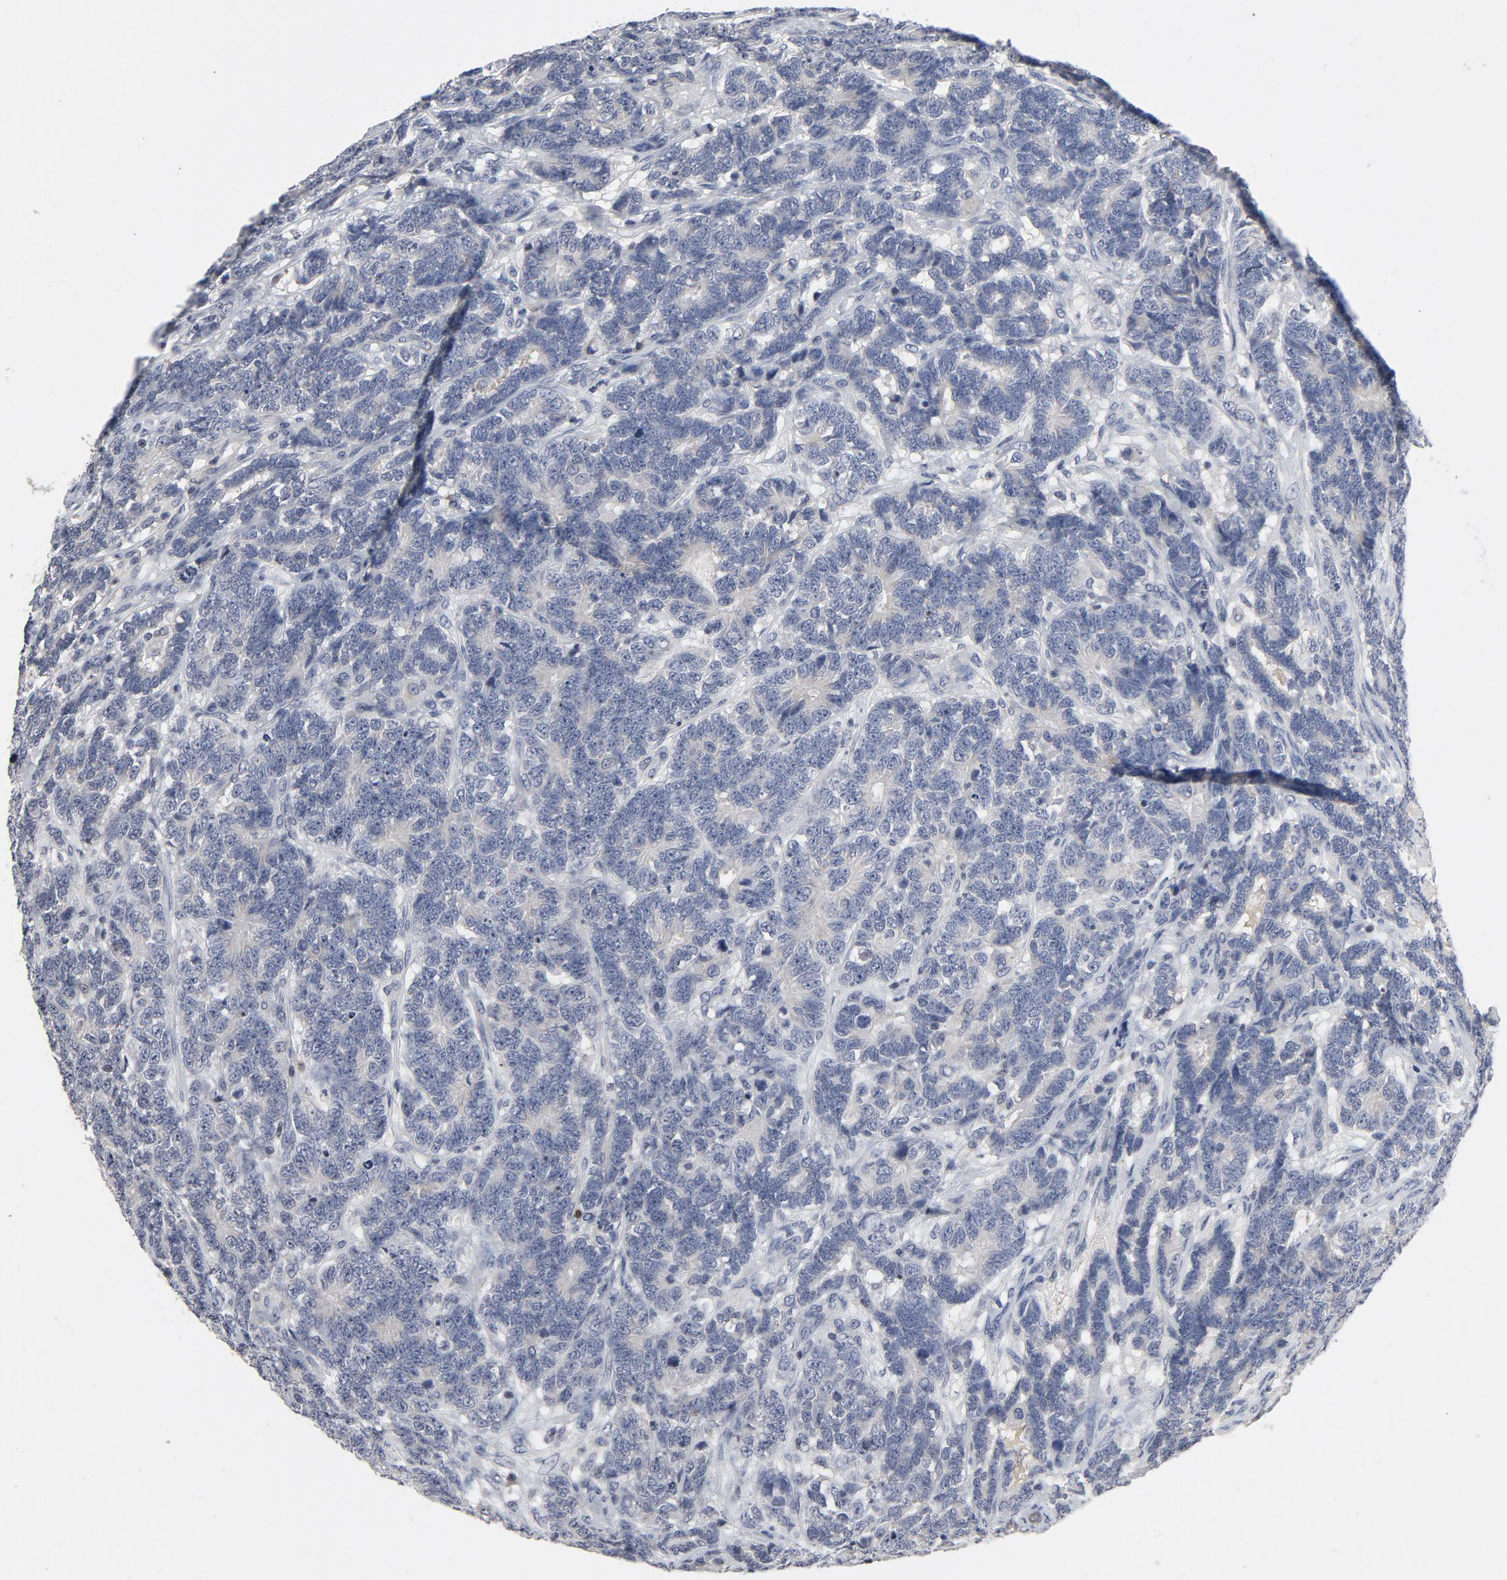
{"staining": {"intensity": "negative", "quantity": "none", "location": "none"}, "tissue": "testis cancer", "cell_type": "Tumor cells", "image_type": "cancer", "snomed": [{"axis": "morphology", "description": "Carcinoma, Embryonal, NOS"}, {"axis": "topography", "description": "Testis"}], "caption": "Immunohistochemical staining of testis cancer (embryonal carcinoma) reveals no significant expression in tumor cells.", "gene": "TCL1A", "patient": {"sex": "male", "age": 26}}